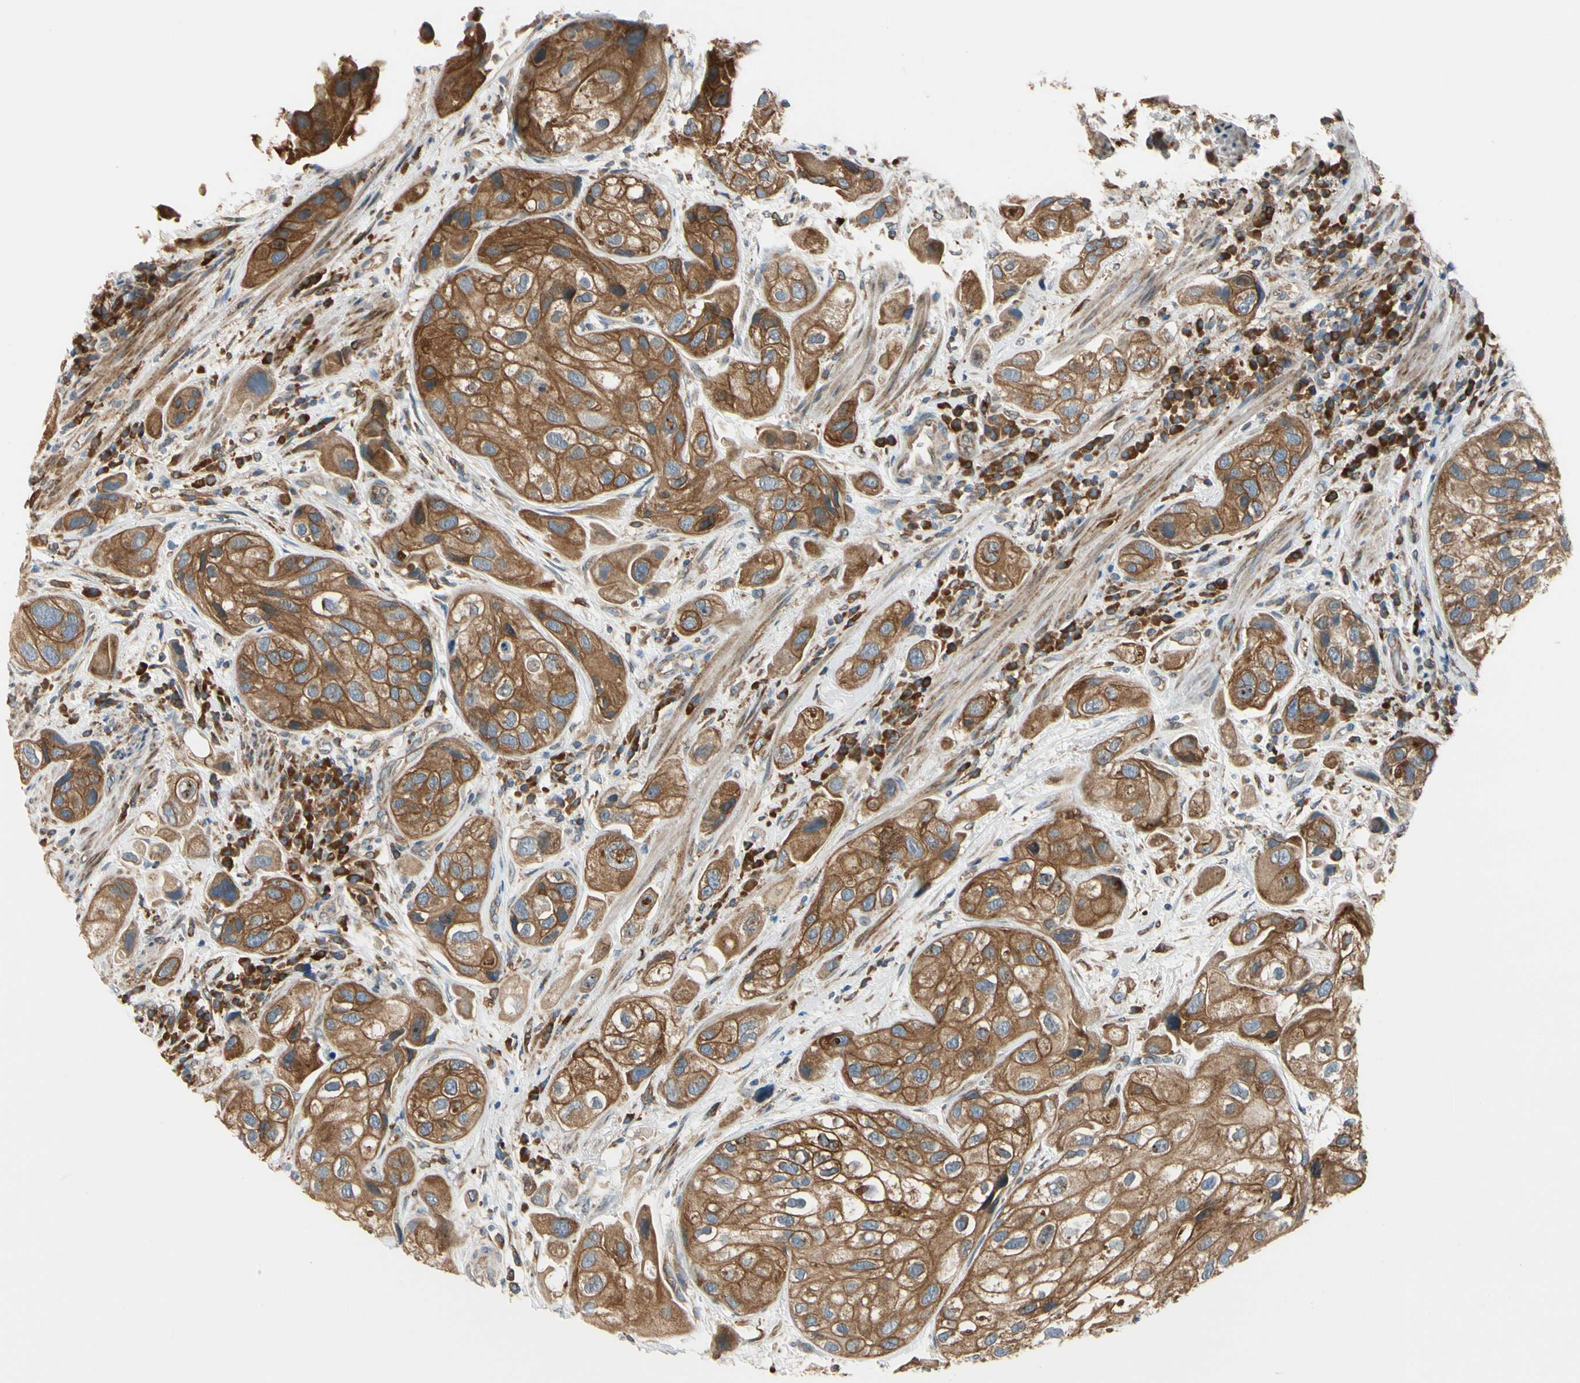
{"staining": {"intensity": "moderate", "quantity": ">75%", "location": "cytoplasmic/membranous"}, "tissue": "urothelial cancer", "cell_type": "Tumor cells", "image_type": "cancer", "snomed": [{"axis": "morphology", "description": "Urothelial carcinoma, High grade"}, {"axis": "topography", "description": "Urinary bladder"}], "caption": "Urothelial cancer stained with a protein marker shows moderate staining in tumor cells.", "gene": "CLCC1", "patient": {"sex": "female", "age": 64}}